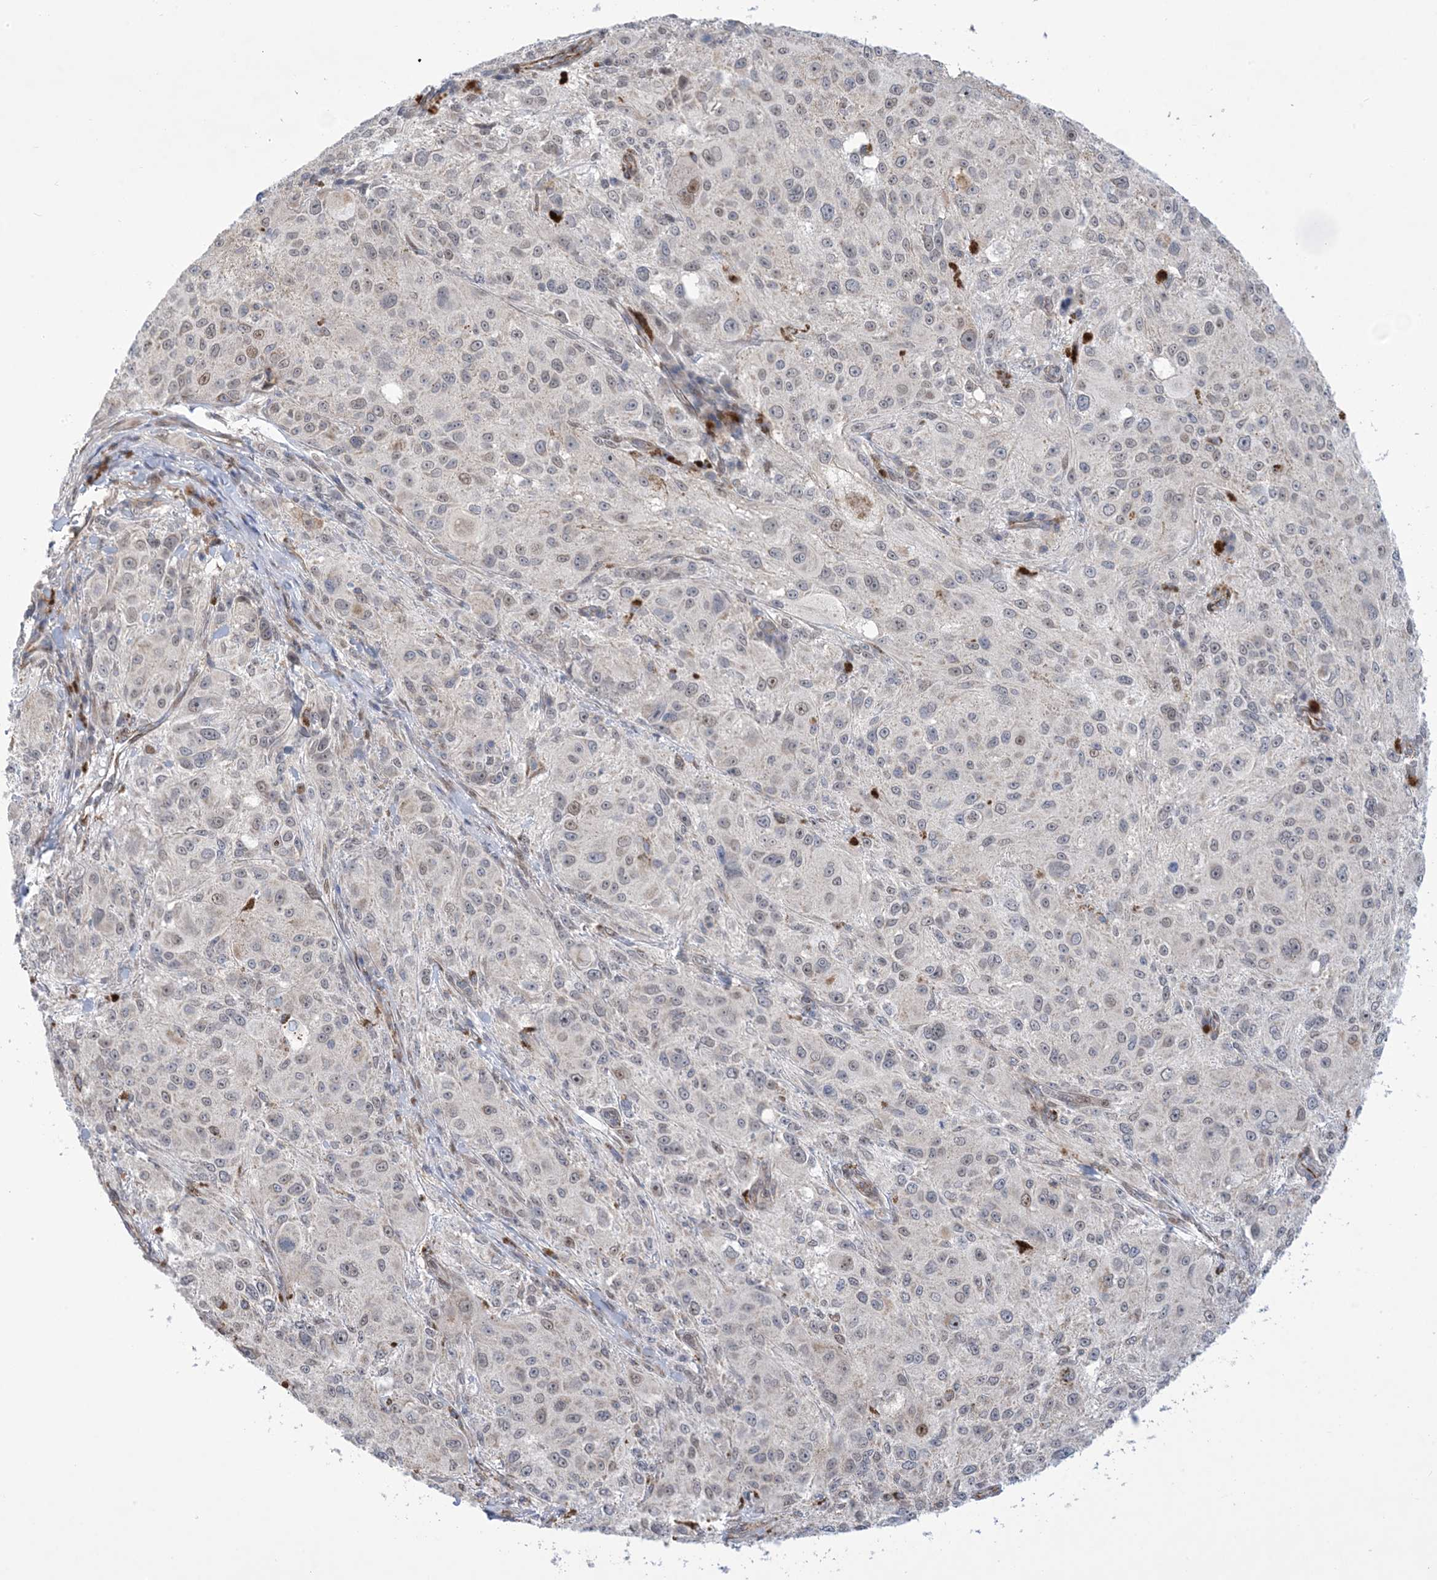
{"staining": {"intensity": "negative", "quantity": "none", "location": "none"}, "tissue": "melanoma", "cell_type": "Tumor cells", "image_type": "cancer", "snomed": [{"axis": "morphology", "description": "Necrosis, NOS"}, {"axis": "morphology", "description": "Malignant melanoma, NOS"}, {"axis": "topography", "description": "Skin"}], "caption": "Malignant melanoma was stained to show a protein in brown. There is no significant expression in tumor cells. (Brightfield microscopy of DAB (3,3'-diaminobenzidine) immunohistochemistry (IHC) at high magnification).", "gene": "ZNF8", "patient": {"sex": "female", "age": 87}}